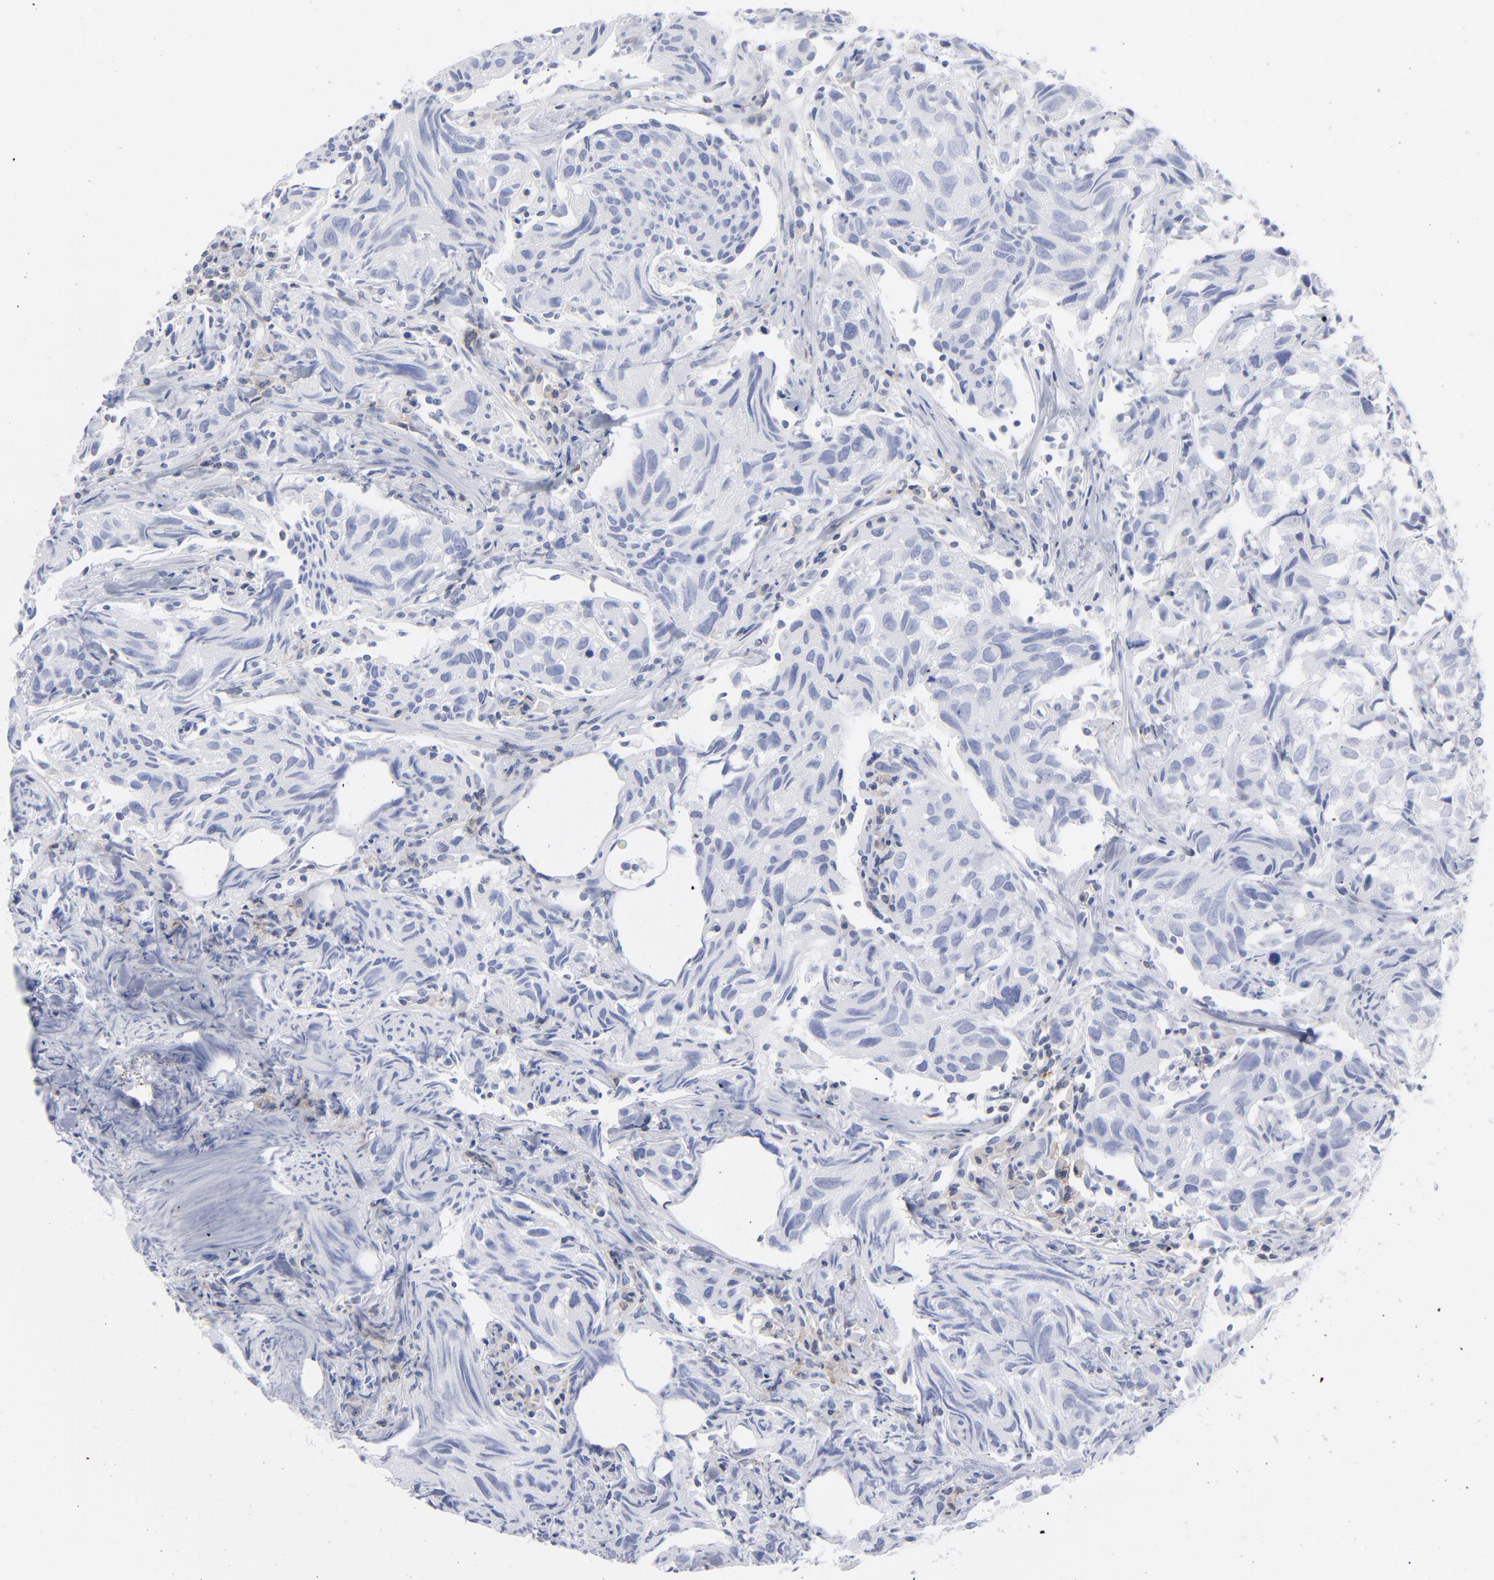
{"staining": {"intensity": "negative", "quantity": "none", "location": "none"}, "tissue": "urothelial cancer", "cell_type": "Tumor cells", "image_type": "cancer", "snomed": [{"axis": "morphology", "description": "Urothelial carcinoma, High grade"}, {"axis": "topography", "description": "Urinary bladder"}], "caption": "This micrograph is of urothelial cancer stained with IHC to label a protein in brown with the nuclei are counter-stained blue. There is no staining in tumor cells.", "gene": "P2RY8", "patient": {"sex": "female", "age": 75}}